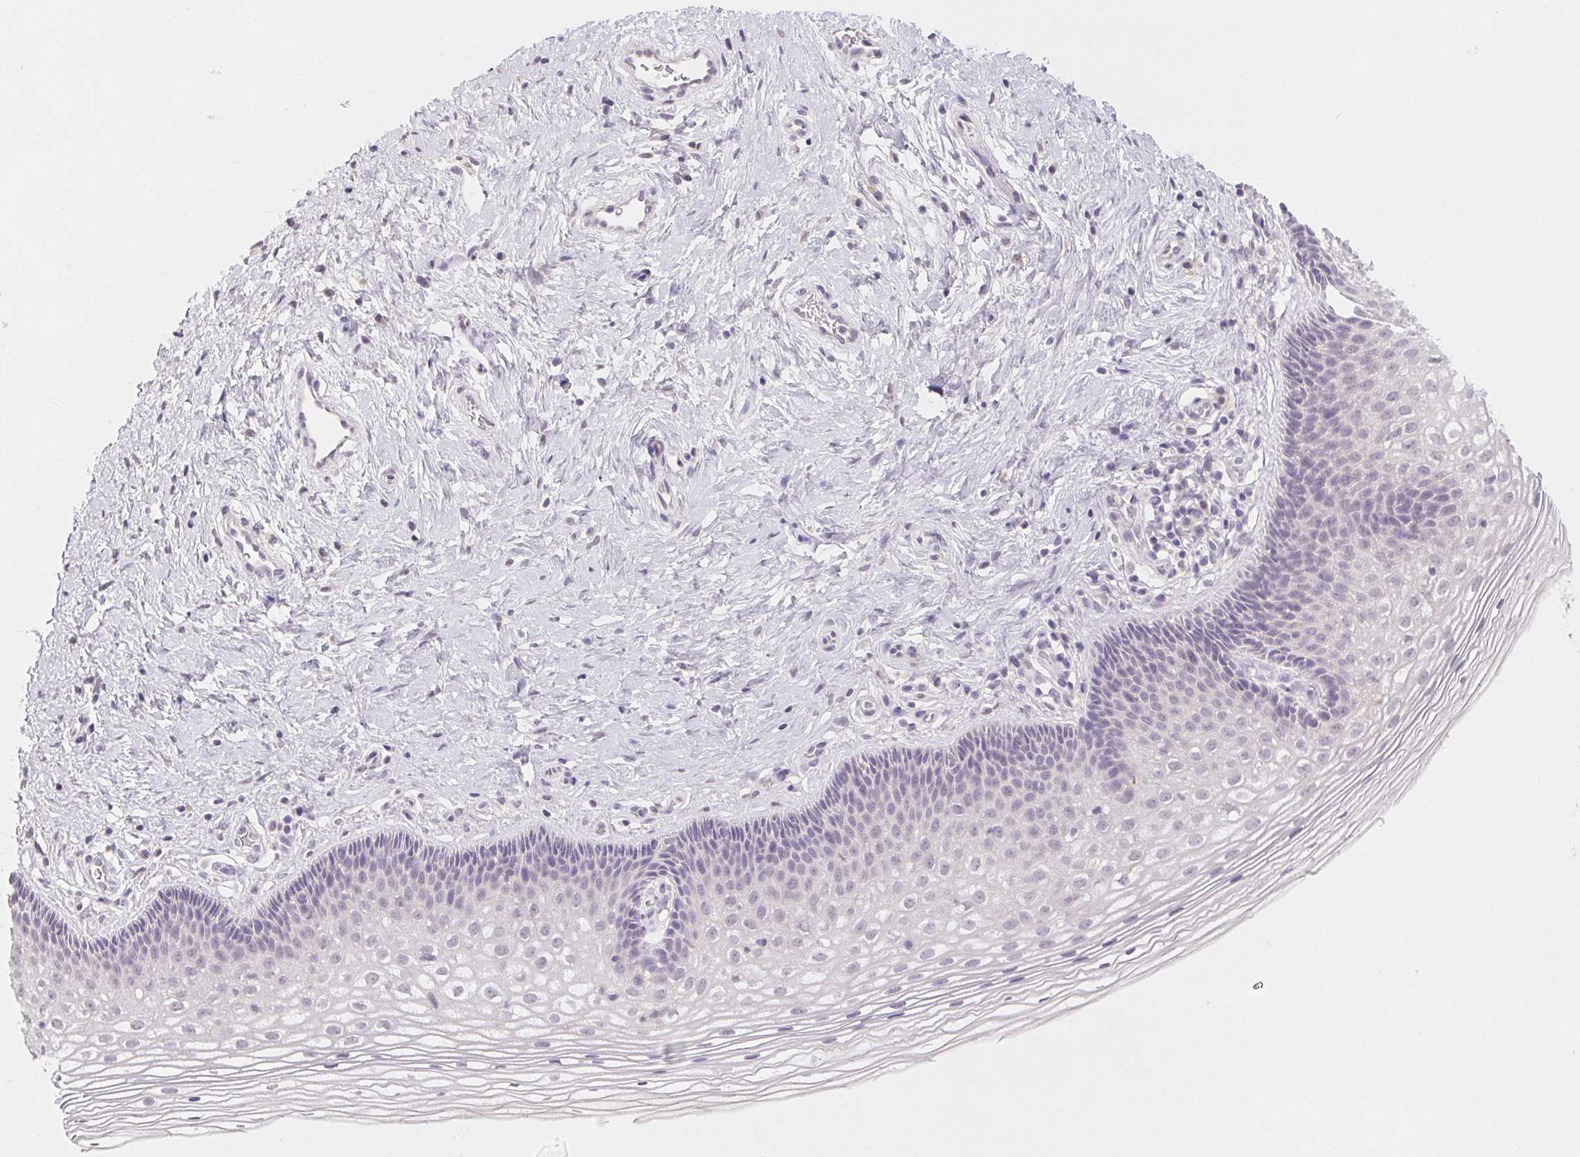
{"staining": {"intensity": "negative", "quantity": "none", "location": "none"}, "tissue": "cervix", "cell_type": "Glandular cells", "image_type": "normal", "snomed": [{"axis": "morphology", "description": "Normal tissue, NOS"}, {"axis": "topography", "description": "Cervix"}], "caption": "An image of cervix stained for a protein exhibits no brown staining in glandular cells. (IHC, brightfield microscopy, high magnification).", "gene": "SLC6A18", "patient": {"sex": "female", "age": 34}}